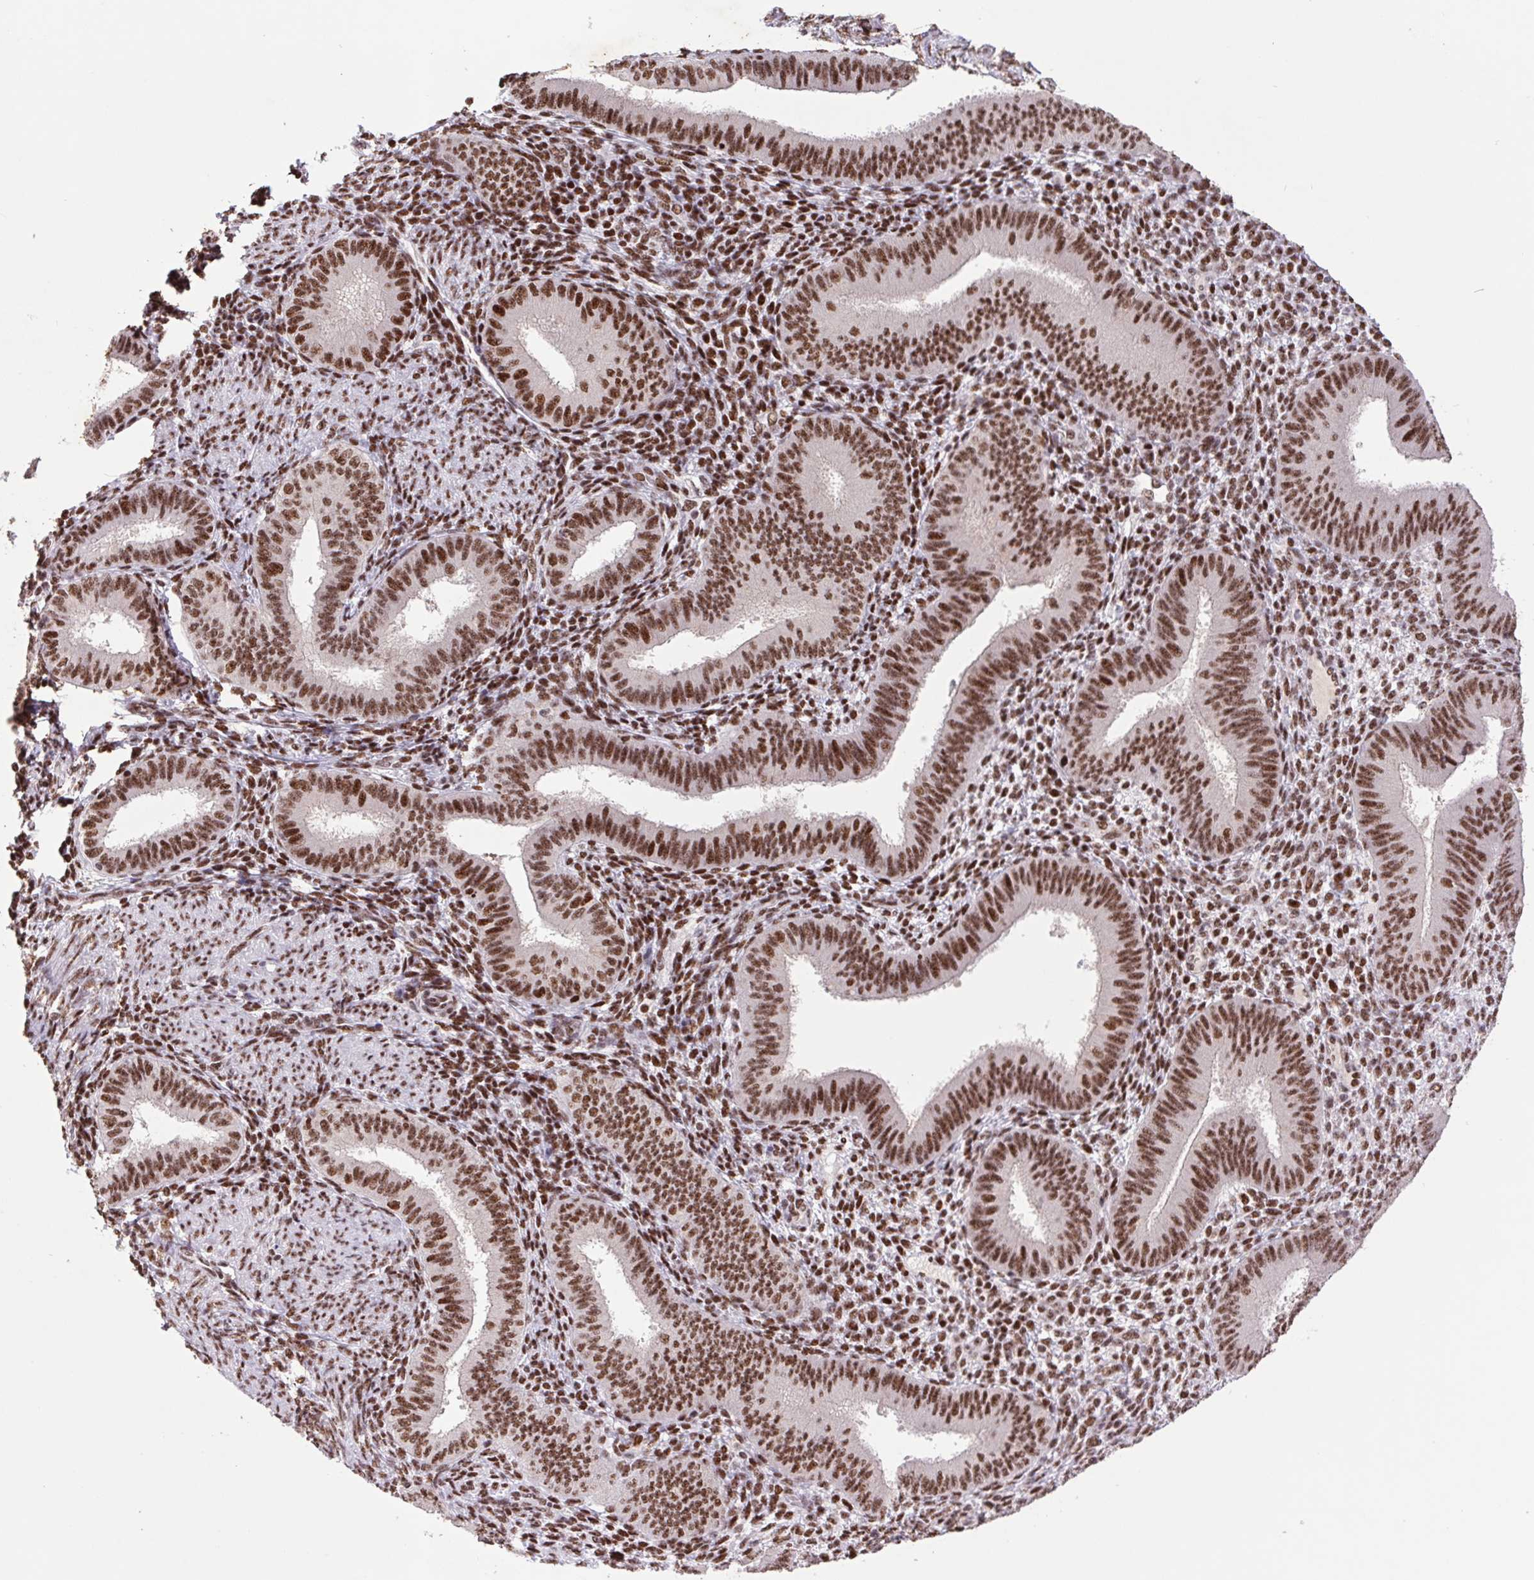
{"staining": {"intensity": "strong", "quantity": ">75%", "location": "nuclear"}, "tissue": "endometrium", "cell_type": "Cells in endometrial stroma", "image_type": "normal", "snomed": [{"axis": "morphology", "description": "Normal tissue, NOS"}, {"axis": "topography", "description": "Endometrium"}], "caption": "About >75% of cells in endometrial stroma in benign human endometrium show strong nuclear protein expression as visualized by brown immunohistochemical staining.", "gene": "LDLRAD4", "patient": {"sex": "female", "age": 39}}